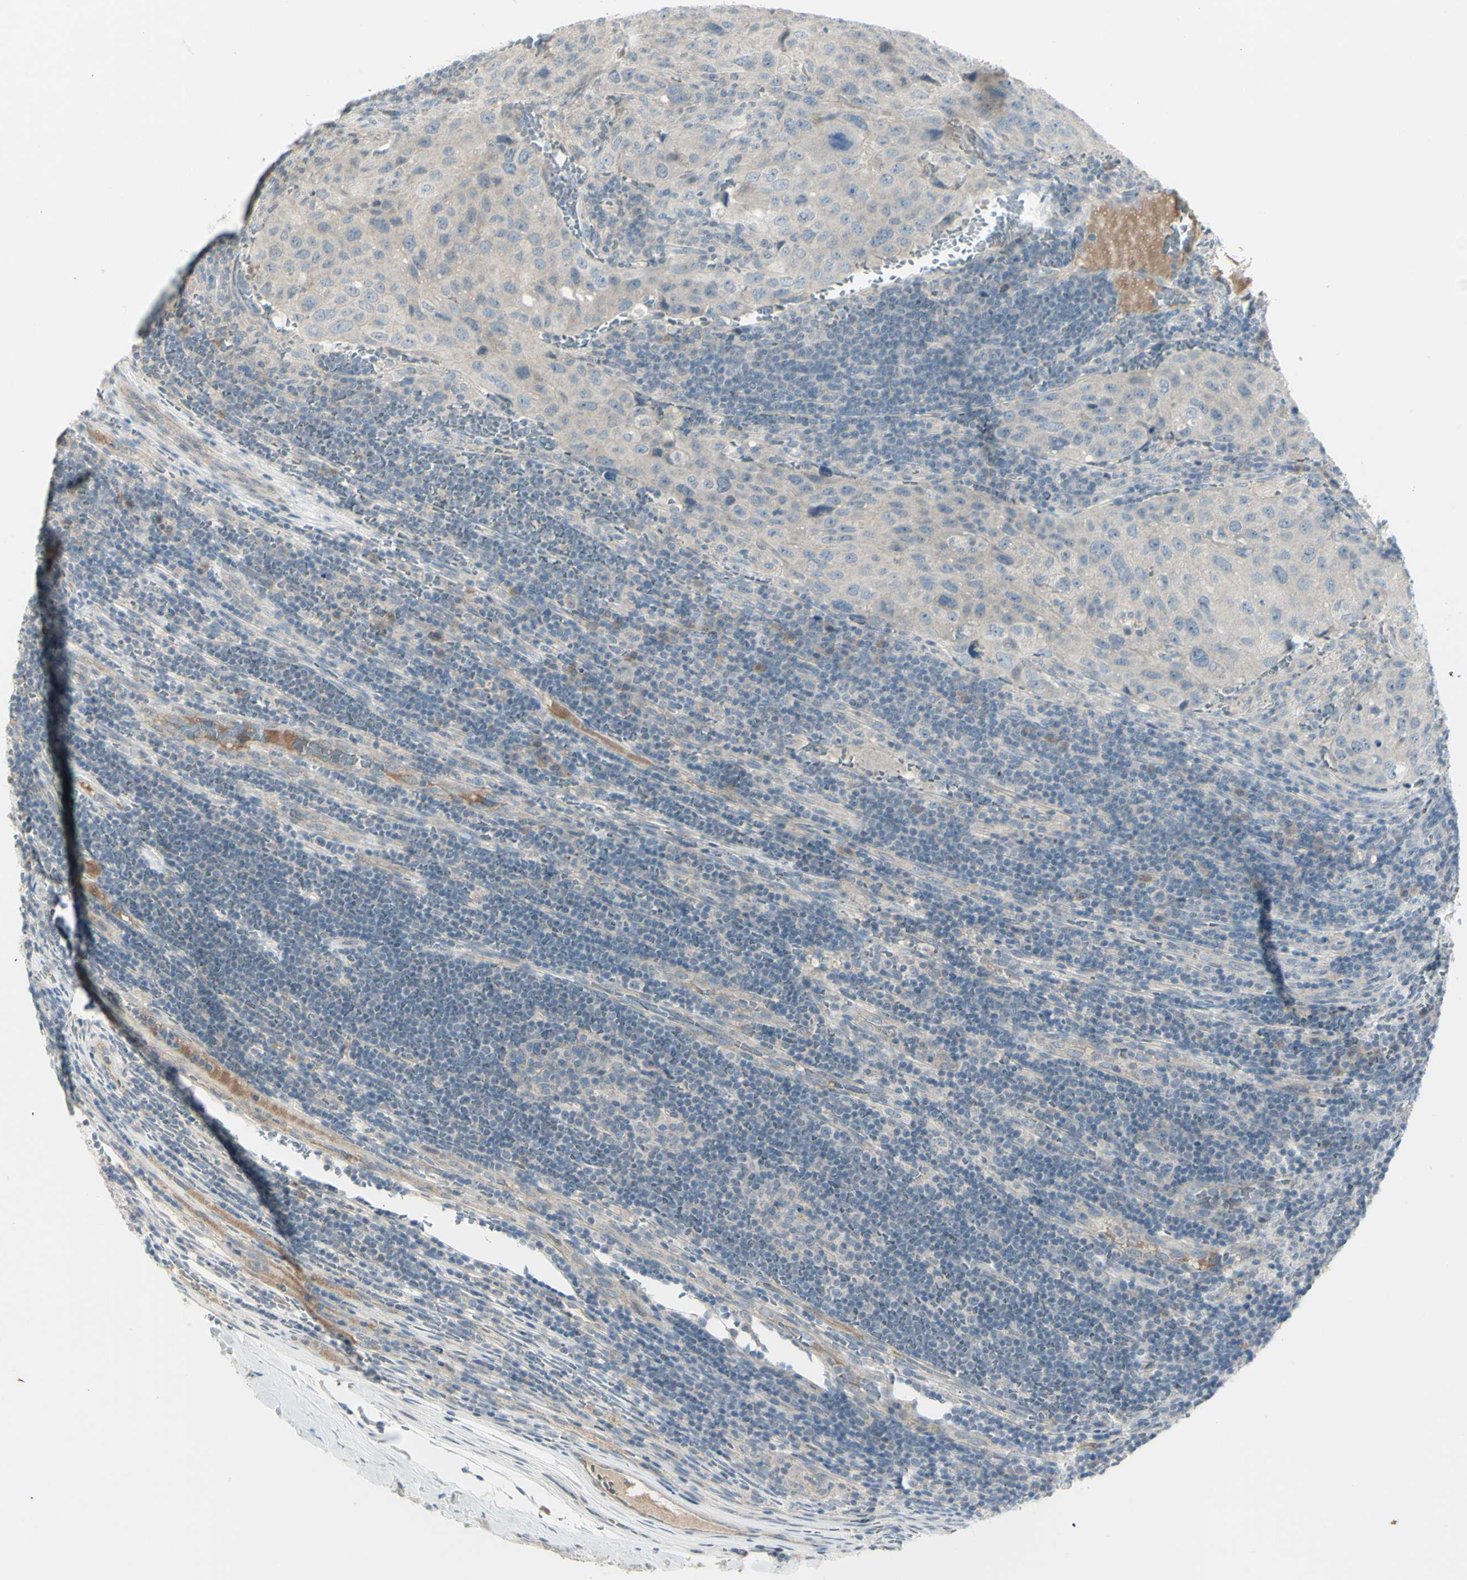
{"staining": {"intensity": "weak", "quantity": ">75%", "location": "cytoplasmic/membranous"}, "tissue": "urothelial cancer", "cell_type": "Tumor cells", "image_type": "cancer", "snomed": [{"axis": "morphology", "description": "Urothelial carcinoma, High grade"}, {"axis": "topography", "description": "Lymph node"}, {"axis": "topography", "description": "Urinary bladder"}], "caption": "Immunohistochemistry (IHC) of urothelial cancer reveals low levels of weak cytoplasmic/membranous expression in approximately >75% of tumor cells.", "gene": "SH3GL2", "patient": {"sex": "male", "age": 51}}